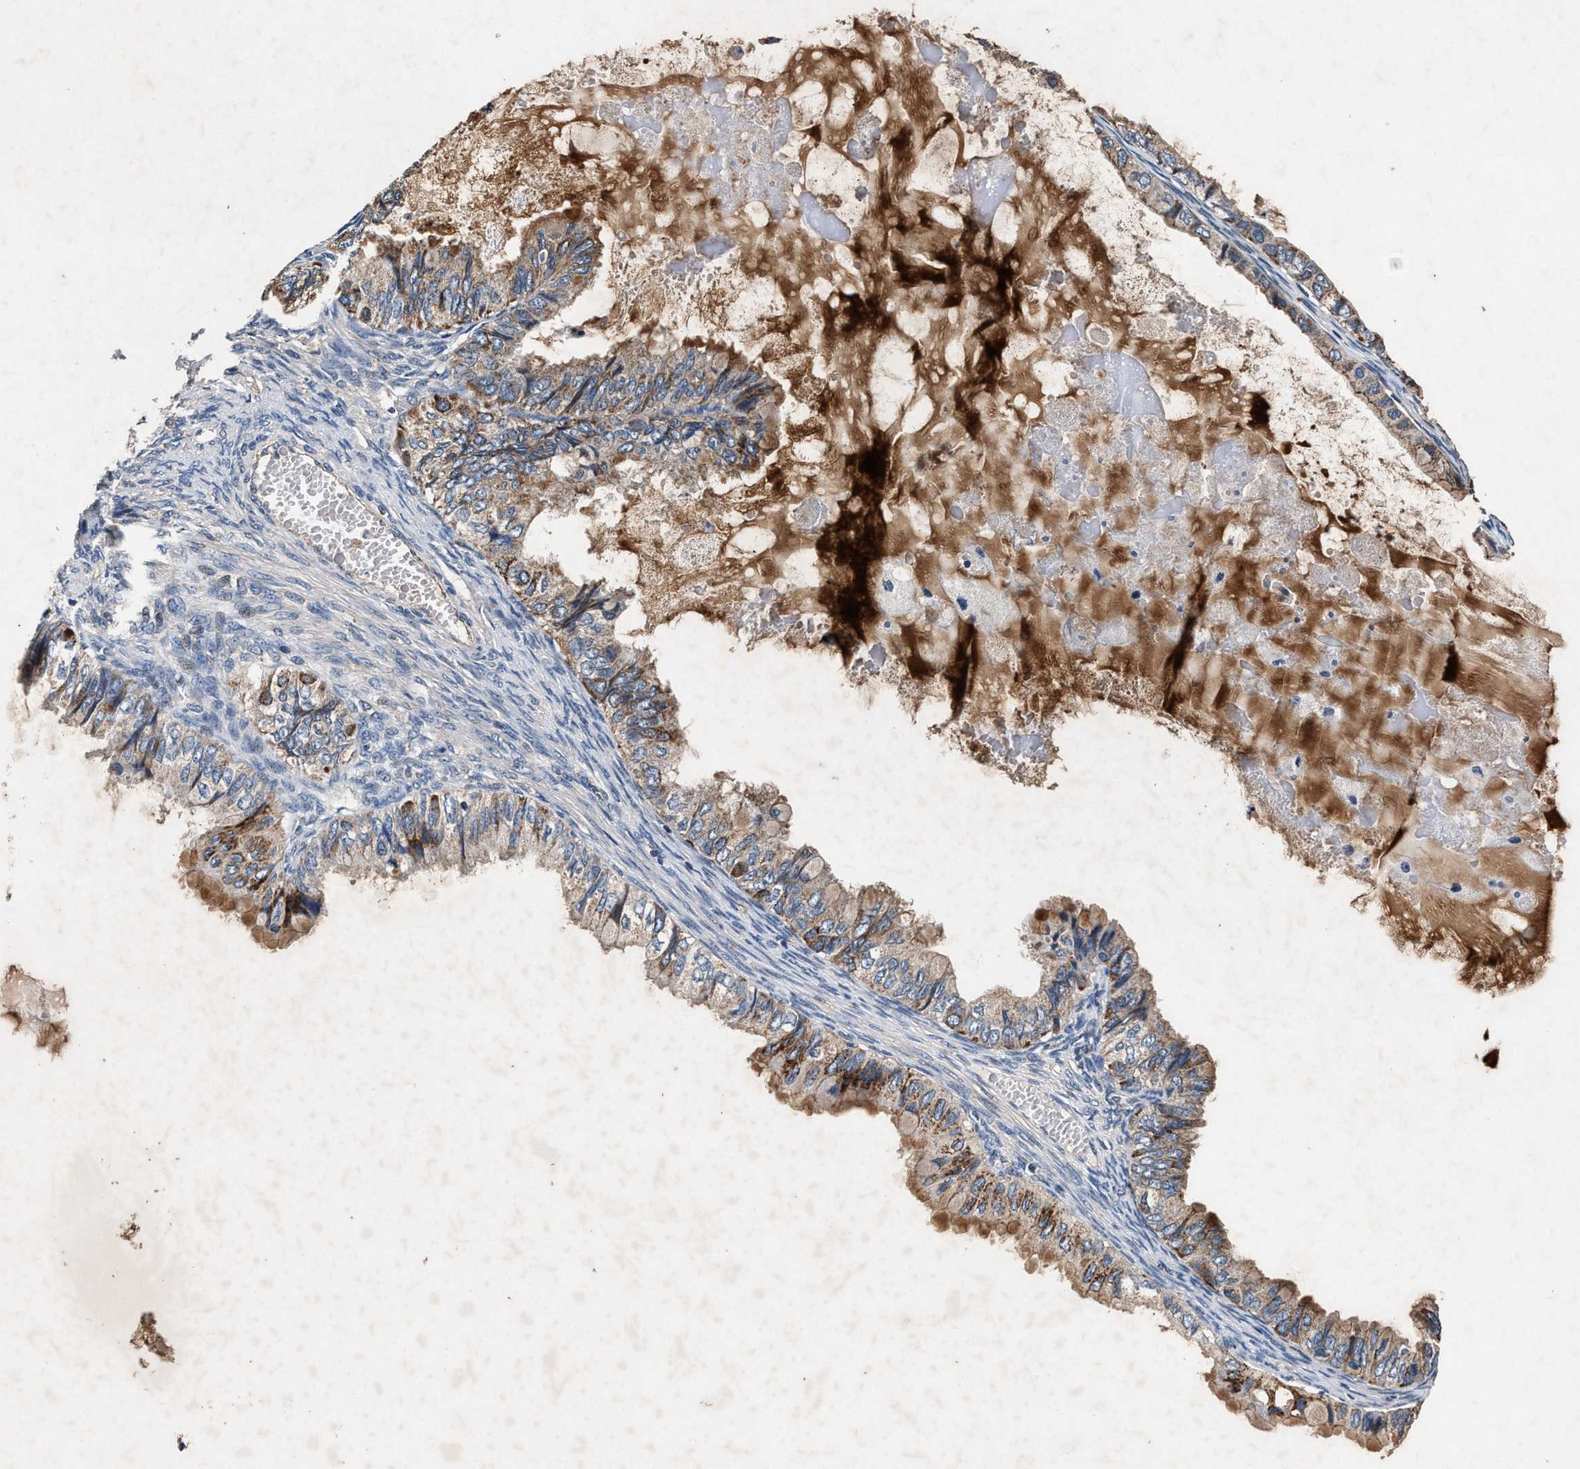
{"staining": {"intensity": "moderate", "quantity": ">75%", "location": "cytoplasmic/membranous"}, "tissue": "ovarian cancer", "cell_type": "Tumor cells", "image_type": "cancer", "snomed": [{"axis": "morphology", "description": "Cystadenocarcinoma, mucinous, NOS"}, {"axis": "topography", "description": "Ovary"}], "caption": "Ovarian cancer (mucinous cystadenocarcinoma) stained with a protein marker reveals moderate staining in tumor cells.", "gene": "PKD2L1", "patient": {"sex": "female", "age": 80}}